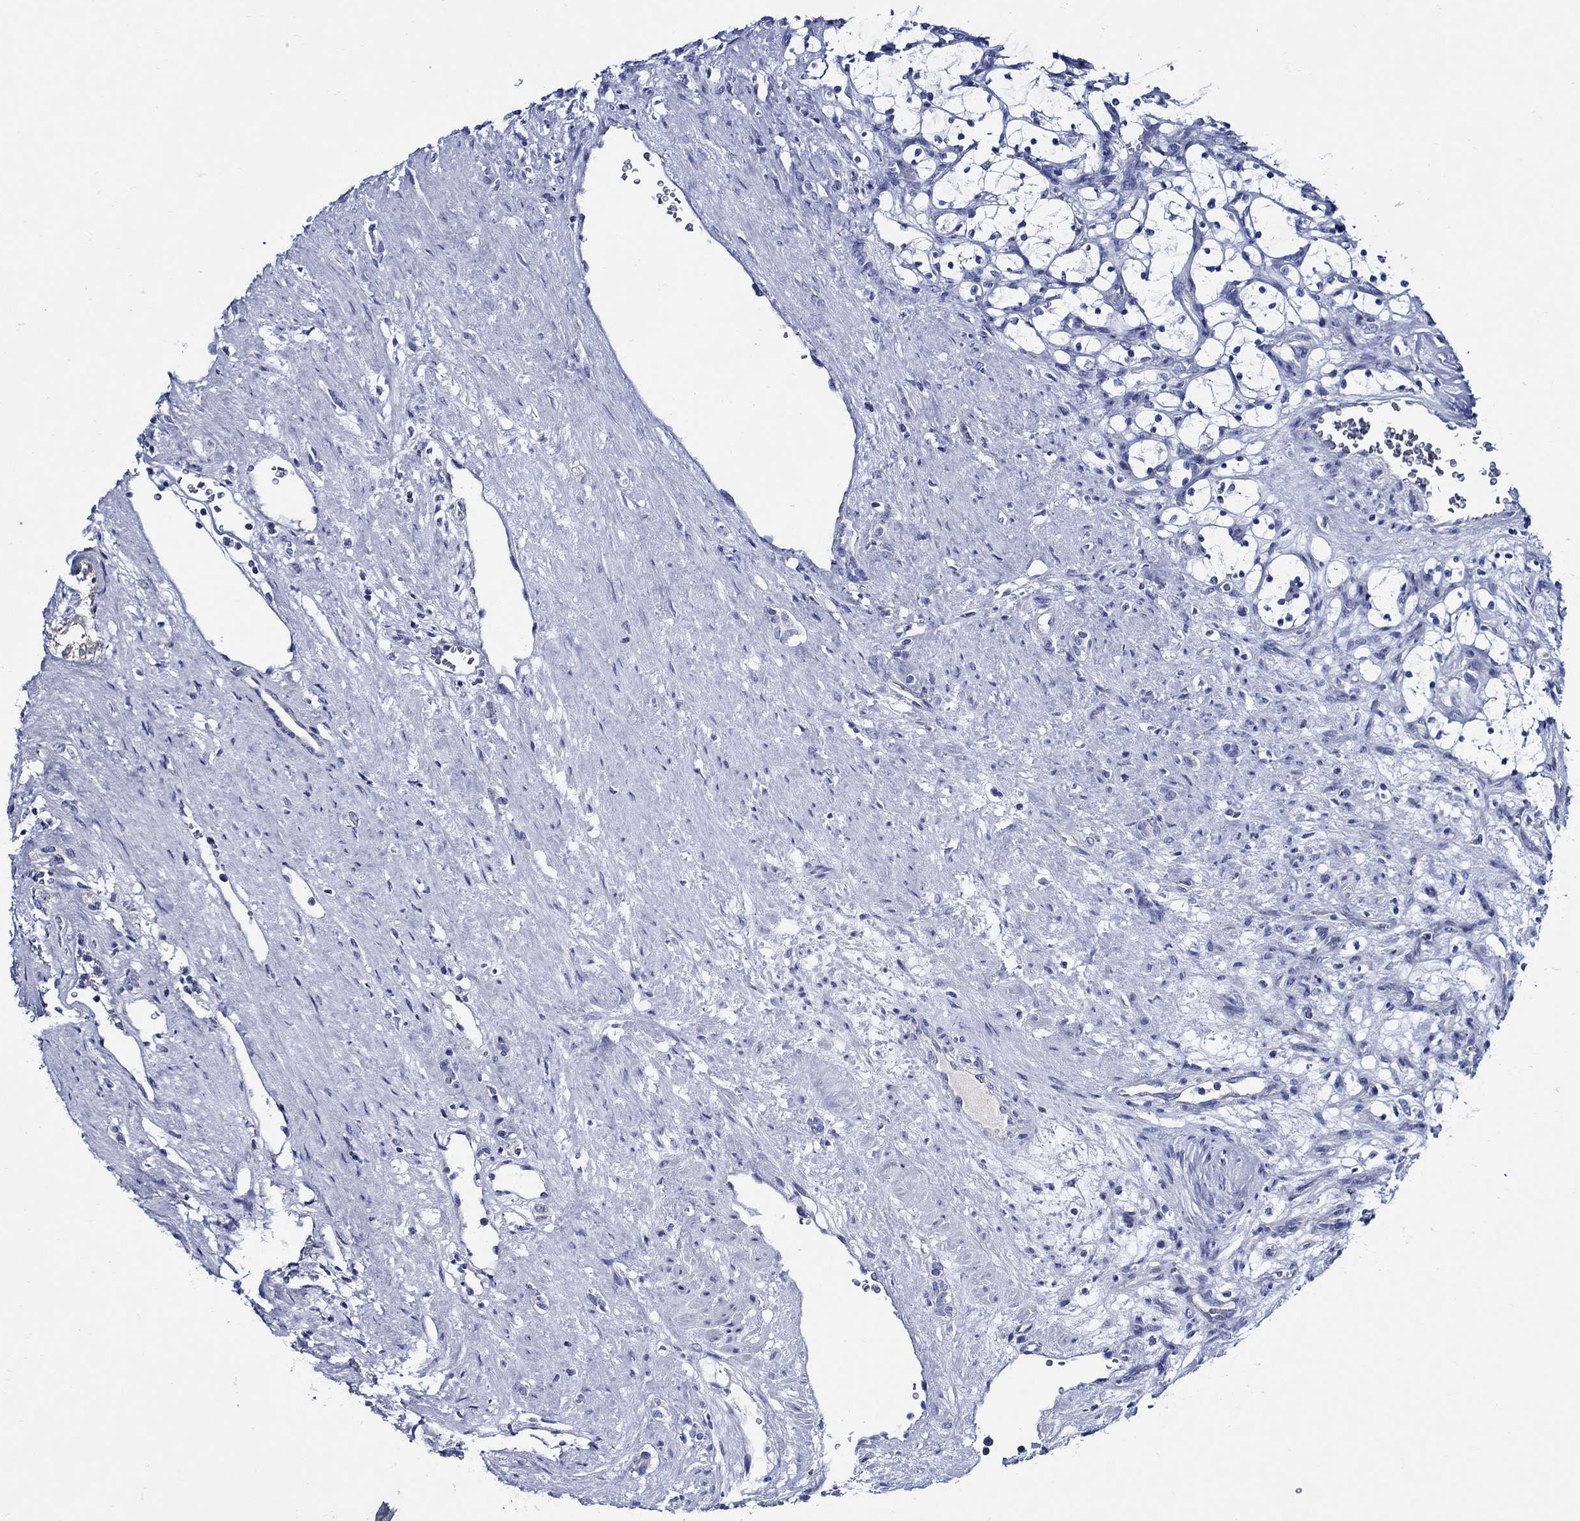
{"staining": {"intensity": "negative", "quantity": "none", "location": "none"}, "tissue": "renal cancer", "cell_type": "Tumor cells", "image_type": "cancer", "snomed": [{"axis": "morphology", "description": "Adenocarcinoma, NOS"}, {"axis": "topography", "description": "Kidney"}], "caption": "This is an IHC photomicrograph of renal cancer (adenocarcinoma). There is no staining in tumor cells.", "gene": "SKOR1", "patient": {"sex": "female", "age": 69}}